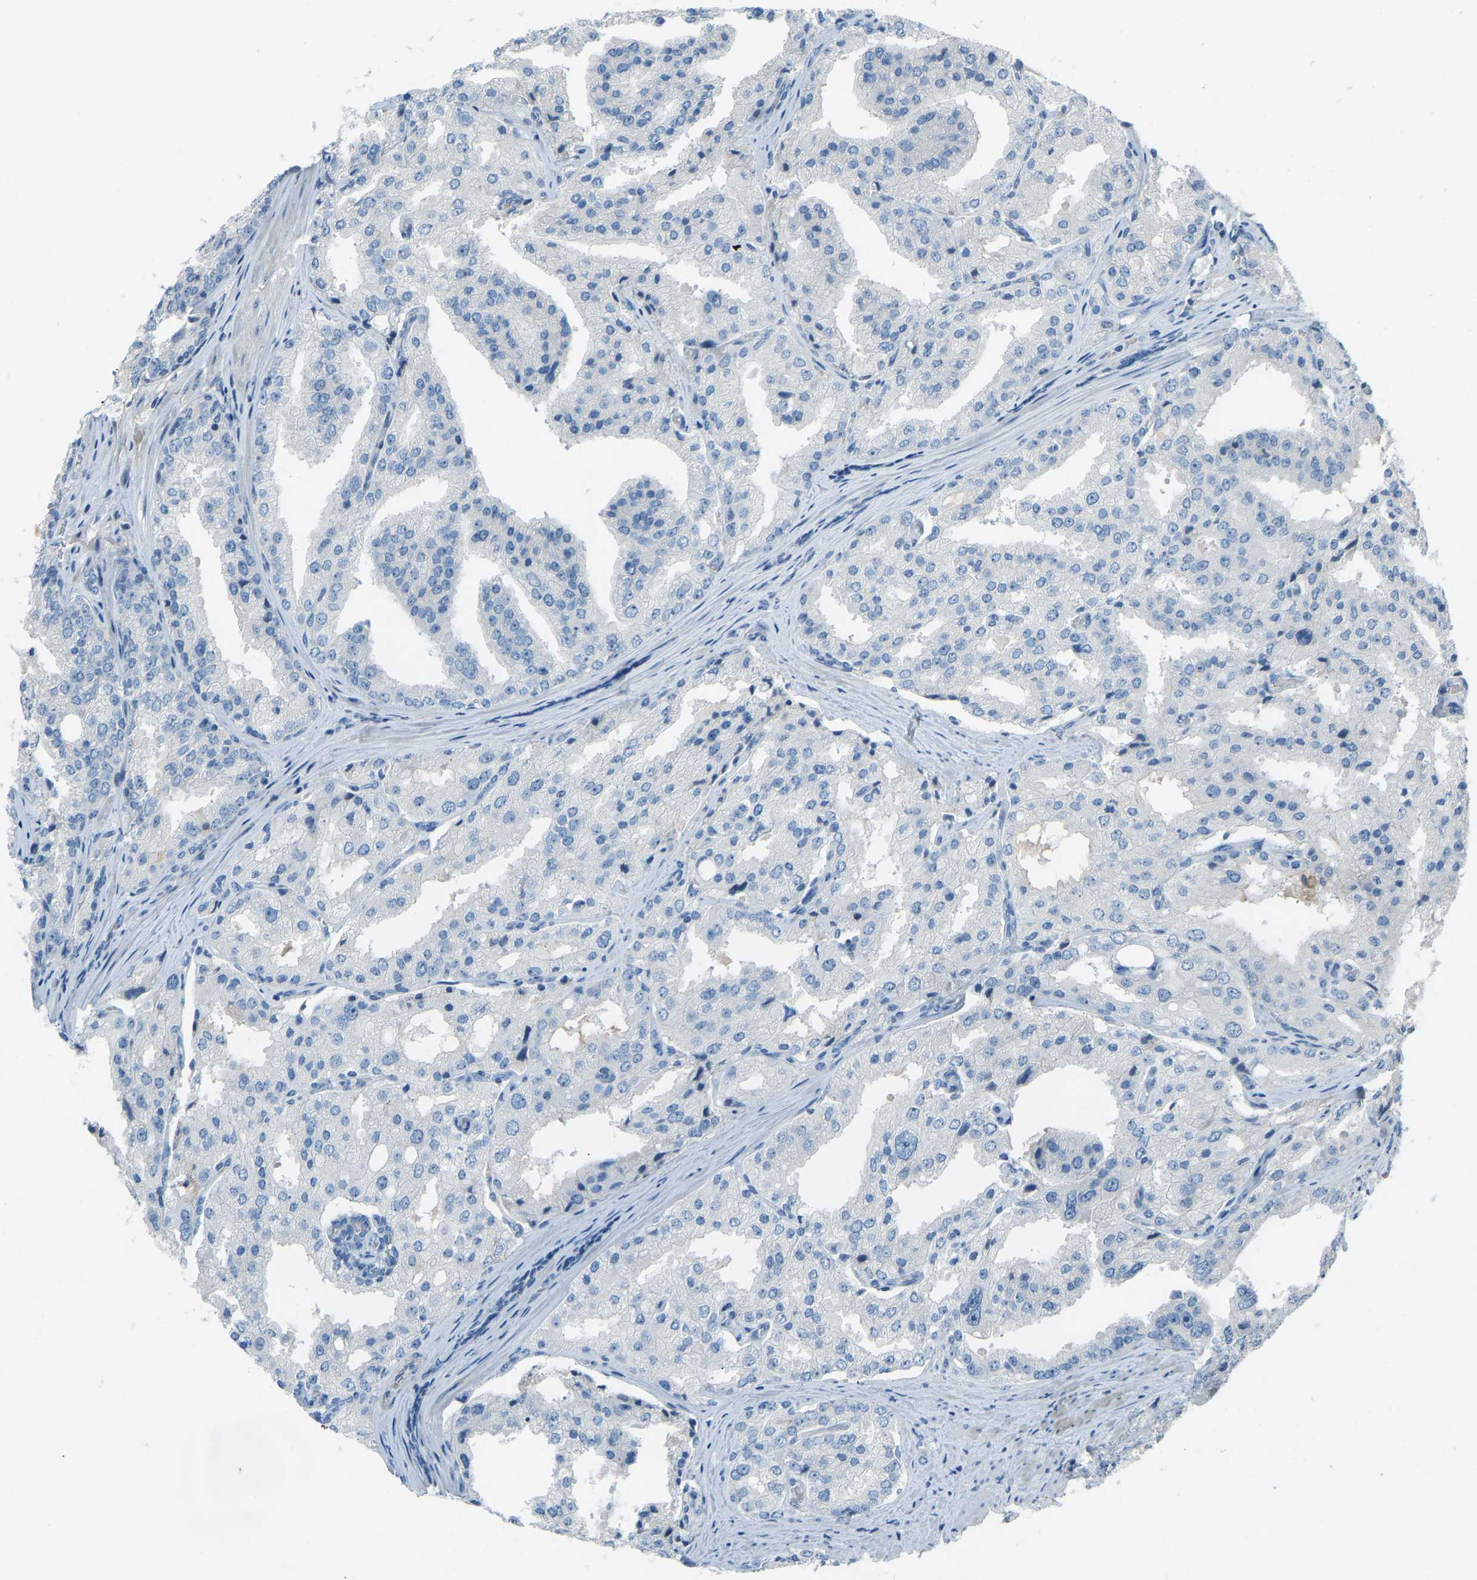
{"staining": {"intensity": "negative", "quantity": "none", "location": "none"}, "tissue": "prostate cancer", "cell_type": "Tumor cells", "image_type": "cancer", "snomed": [{"axis": "morphology", "description": "Adenocarcinoma, High grade"}, {"axis": "topography", "description": "Prostate"}], "caption": "Prostate adenocarcinoma (high-grade) was stained to show a protein in brown. There is no significant positivity in tumor cells.", "gene": "FBLN2", "patient": {"sex": "male", "age": 50}}